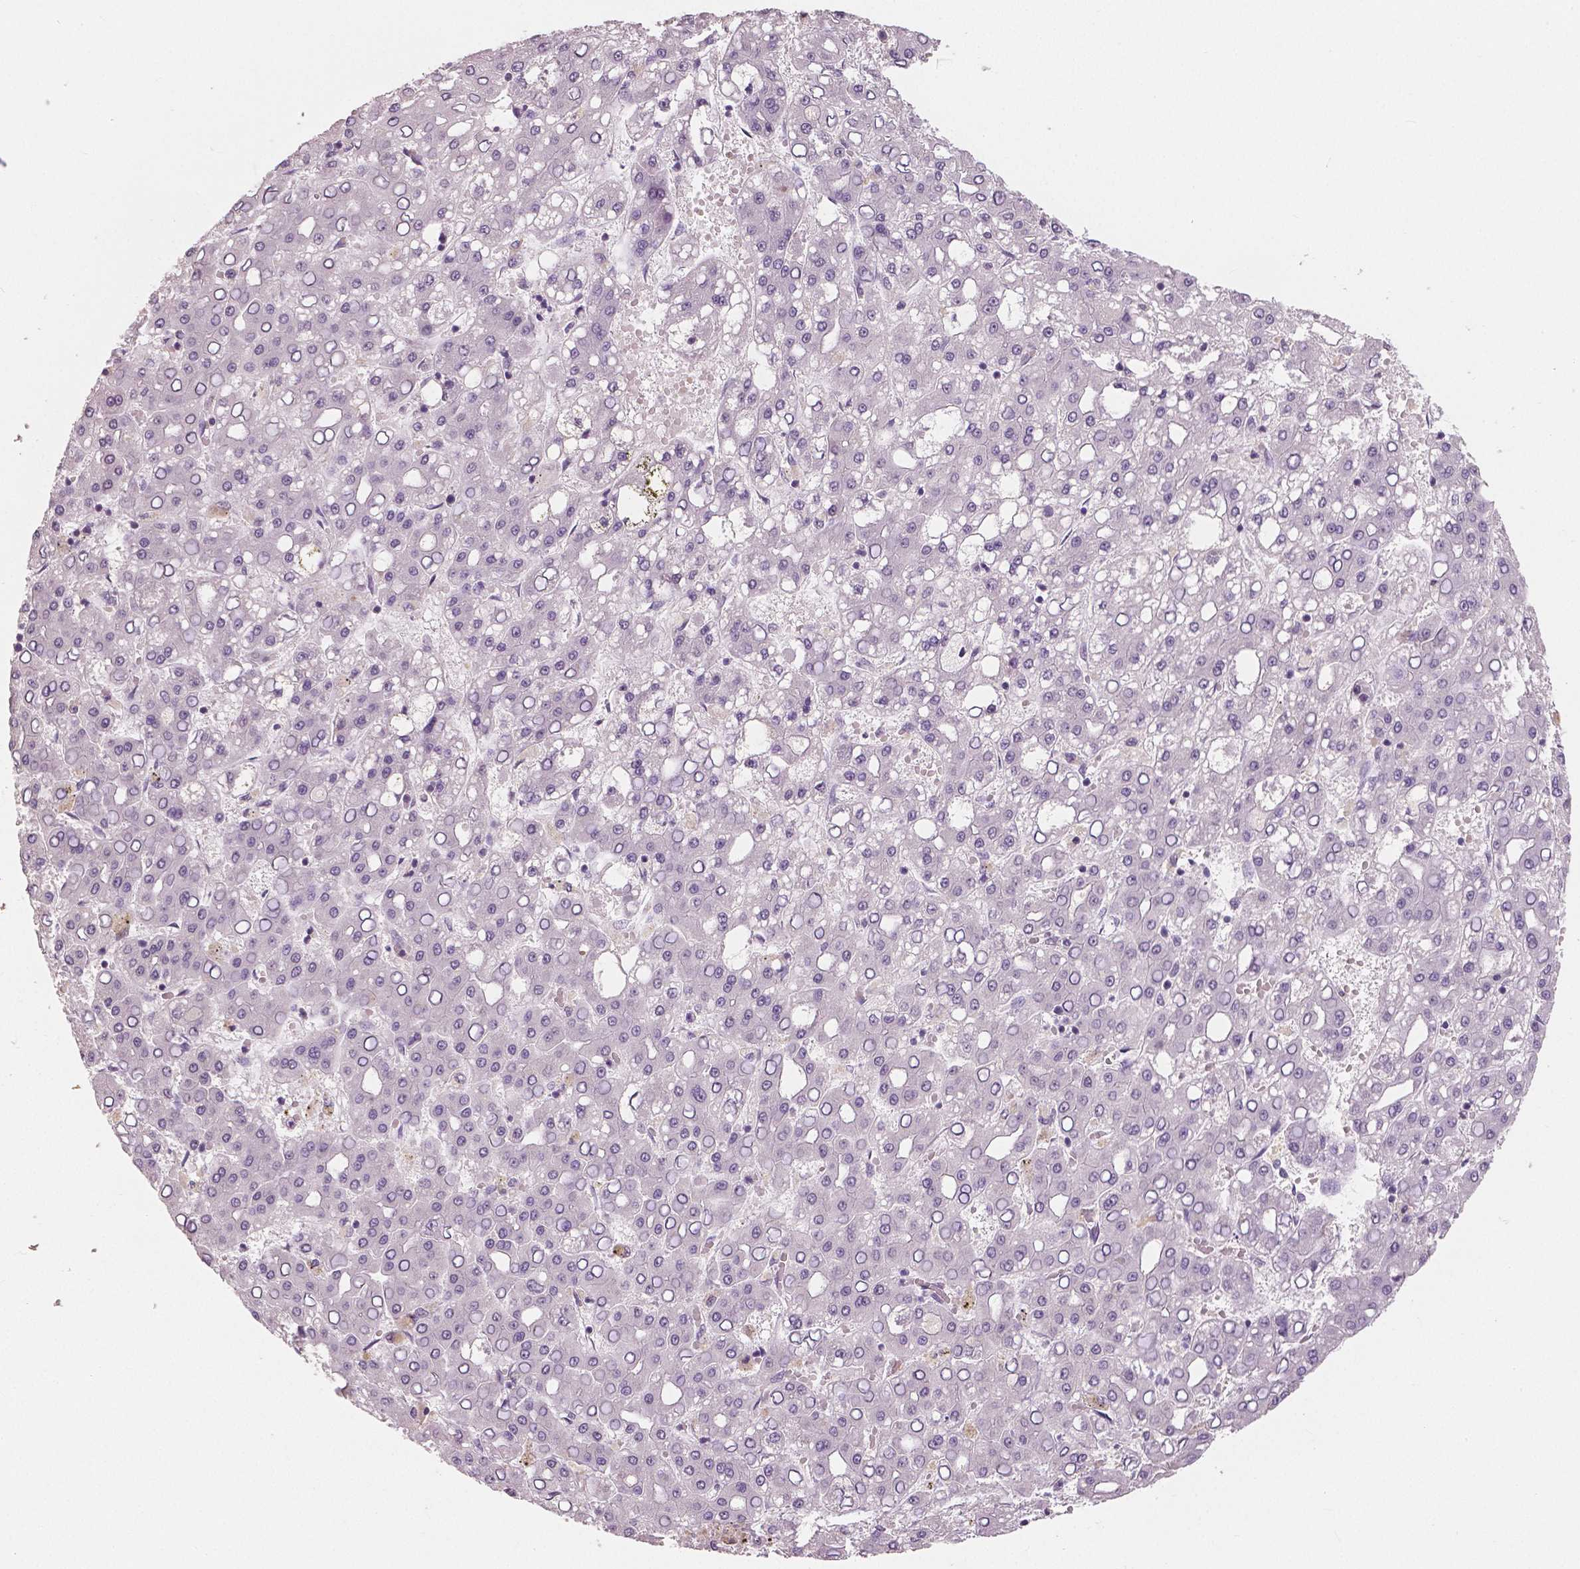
{"staining": {"intensity": "negative", "quantity": "none", "location": "none"}, "tissue": "liver cancer", "cell_type": "Tumor cells", "image_type": "cancer", "snomed": [{"axis": "morphology", "description": "Carcinoma, Hepatocellular, NOS"}, {"axis": "topography", "description": "Liver"}], "caption": "Immunohistochemistry histopathology image of neoplastic tissue: human liver cancer (hepatocellular carcinoma) stained with DAB (3,3'-diaminobenzidine) reveals no significant protein positivity in tumor cells.", "gene": "NECAB1", "patient": {"sex": "male", "age": 65}}